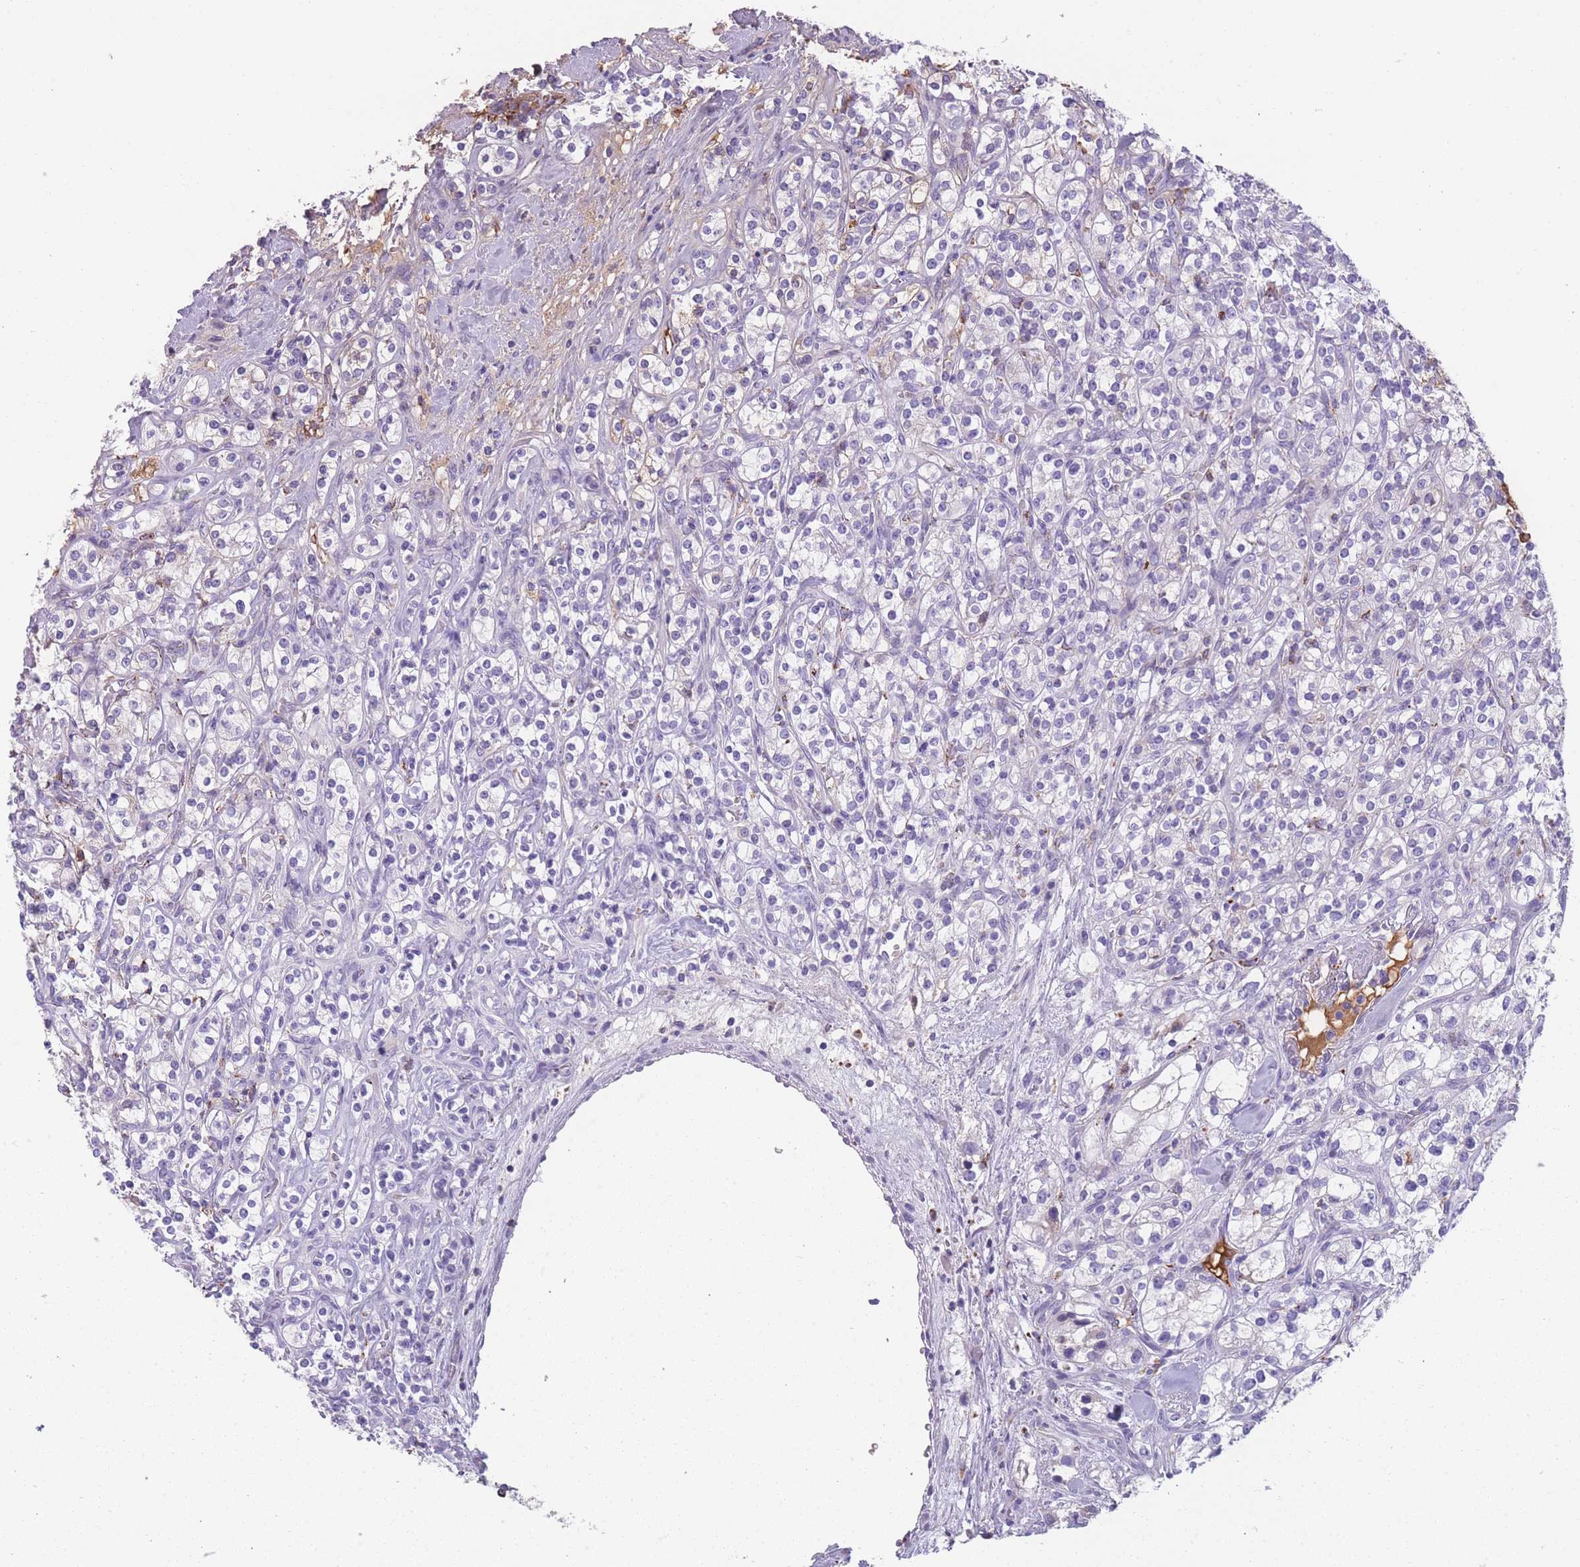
{"staining": {"intensity": "negative", "quantity": "none", "location": "none"}, "tissue": "renal cancer", "cell_type": "Tumor cells", "image_type": "cancer", "snomed": [{"axis": "morphology", "description": "Adenocarcinoma, NOS"}, {"axis": "topography", "description": "Kidney"}], "caption": "Renal adenocarcinoma stained for a protein using immunohistochemistry (IHC) displays no staining tumor cells.", "gene": "GNAT1", "patient": {"sex": "male", "age": 77}}